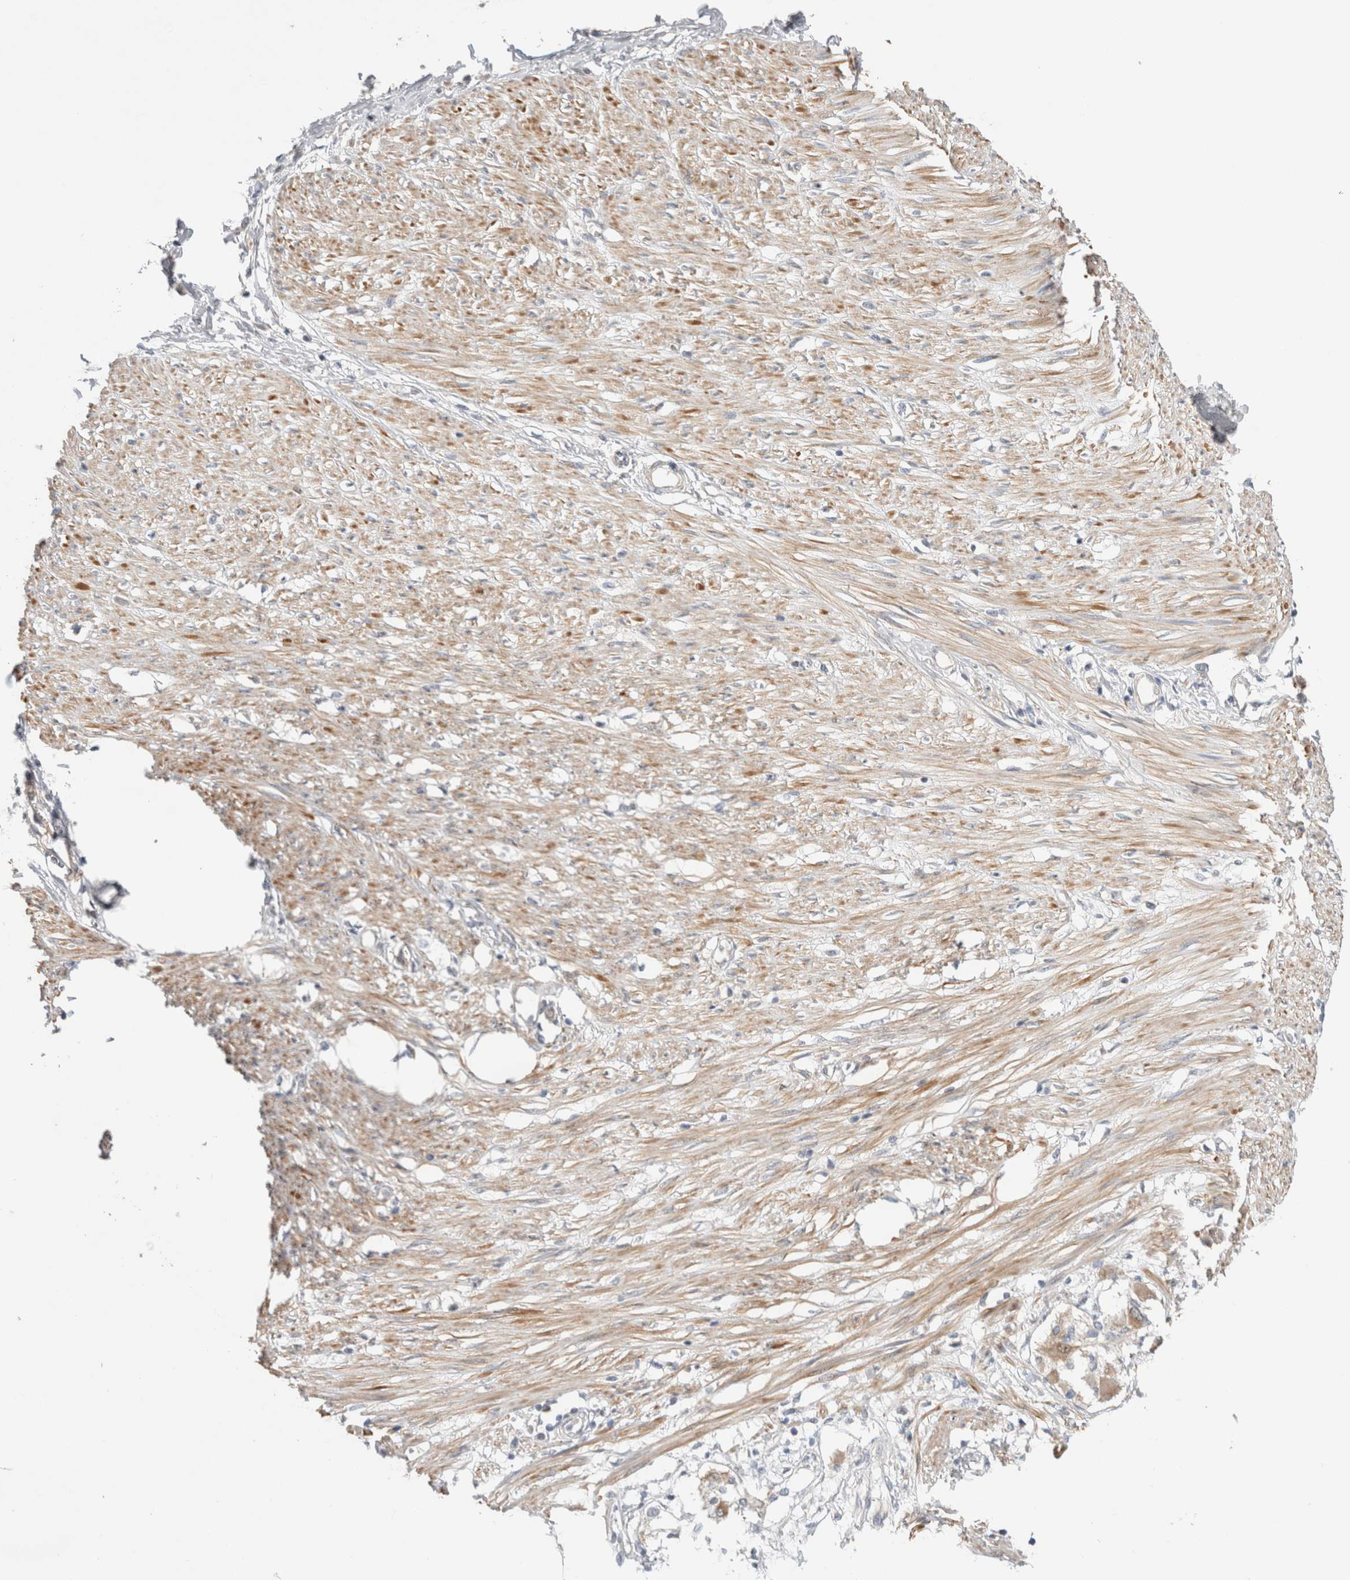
{"staining": {"intensity": "negative", "quantity": "none", "location": "none"}, "tissue": "soft tissue", "cell_type": "Fibroblasts", "image_type": "normal", "snomed": [{"axis": "morphology", "description": "Normal tissue, NOS"}, {"axis": "morphology", "description": "Adenocarcinoma, NOS"}, {"axis": "topography", "description": "Colon"}, {"axis": "topography", "description": "Peripheral nerve tissue"}], "caption": "Fibroblasts are negative for brown protein staining in benign soft tissue.", "gene": "NDOR1", "patient": {"sex": "male", "age": 14}}